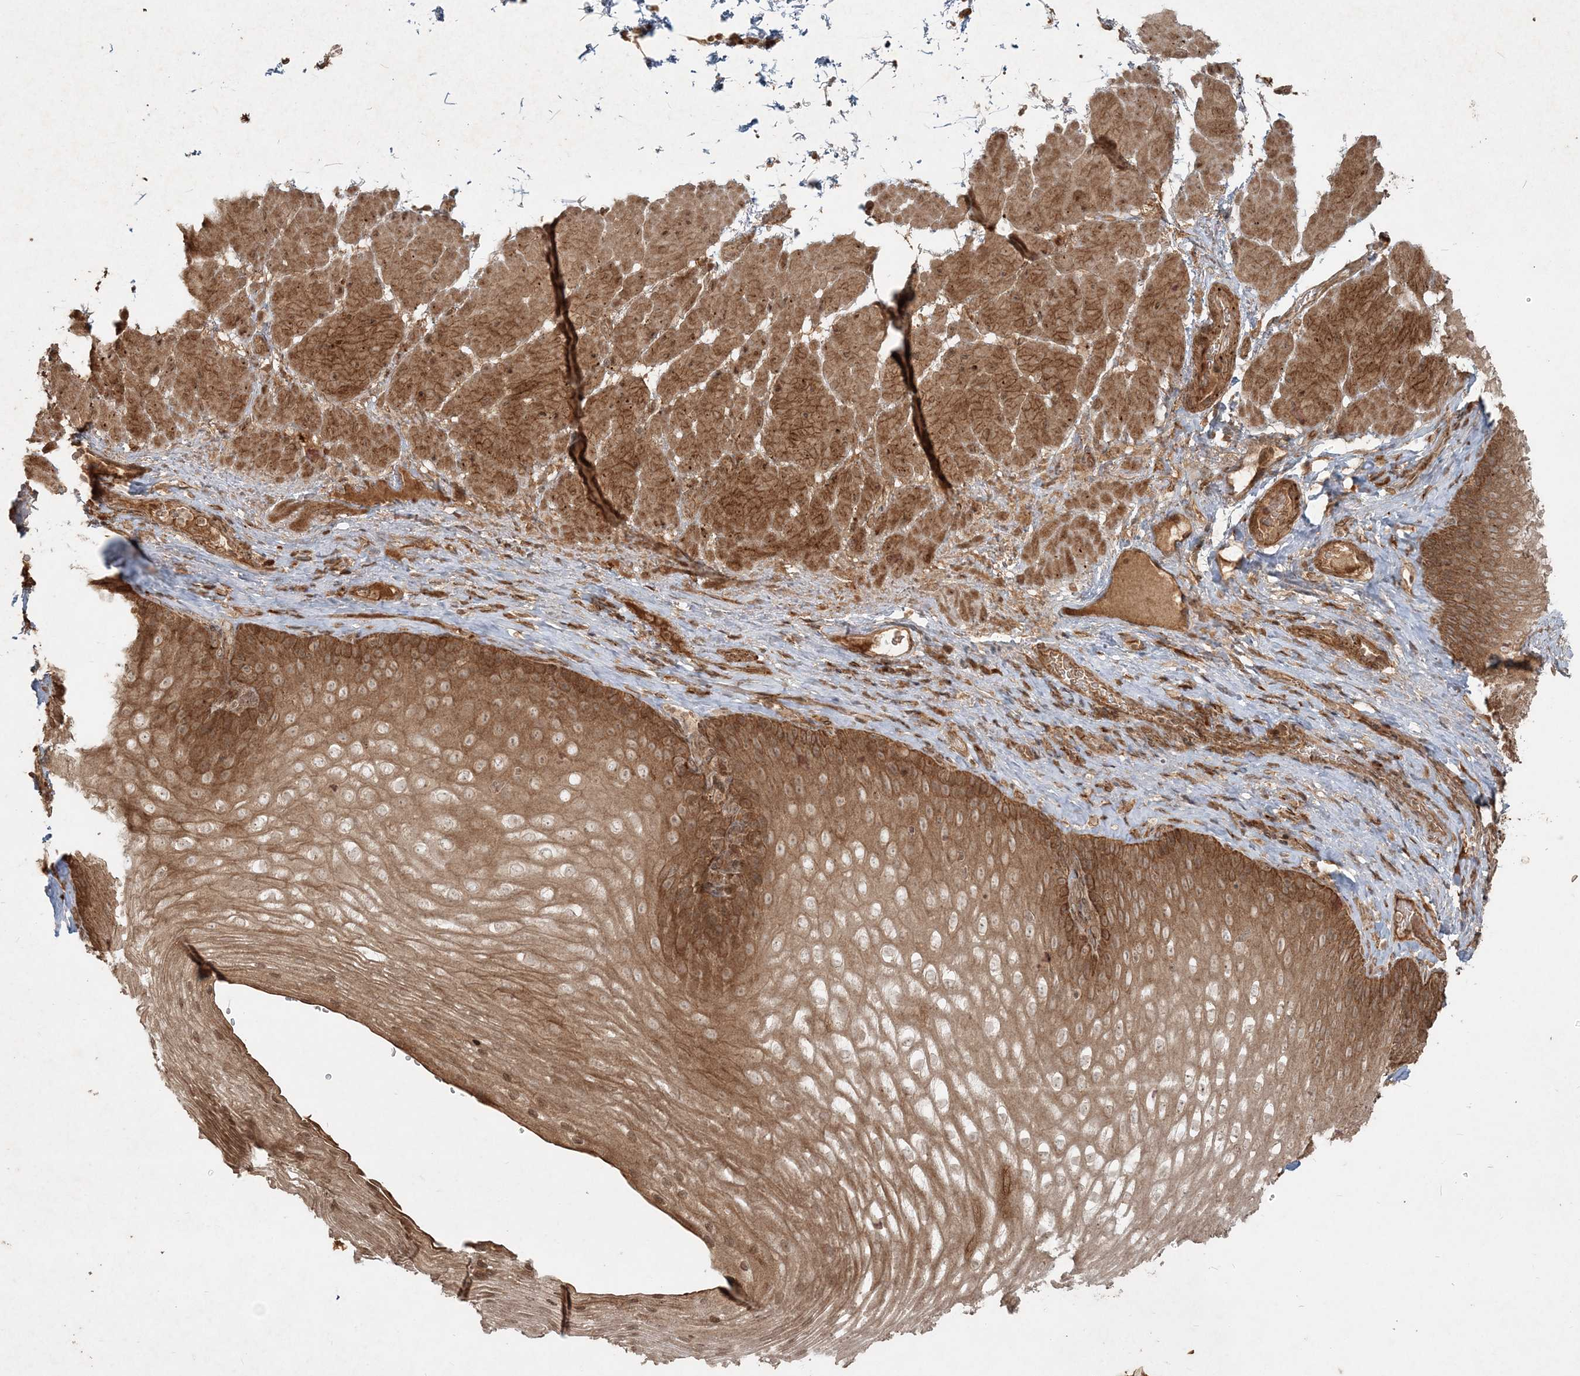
{"staining": {"intensity": "moderate", "quantity": ">75%", "location": "cytoplasmic/membranous"}, "tissue": "esophagus", "cell_type": "Squamous epithelial cells", "image_type": "normal", "snomed": [{"axis": "morphology", "description": "Normal tissue, NOS"}, {"axis": "topography", "description": "Esophagus"}], "caption": "An IHC micrograph of normal tissue is shown. Protein staining in brown shows moderate cytoplasmic/membranous positivity in esophagus within squamous epithelial cells.", "gene": "NARS1", "patient": {"sex": "female", "age": 66}}